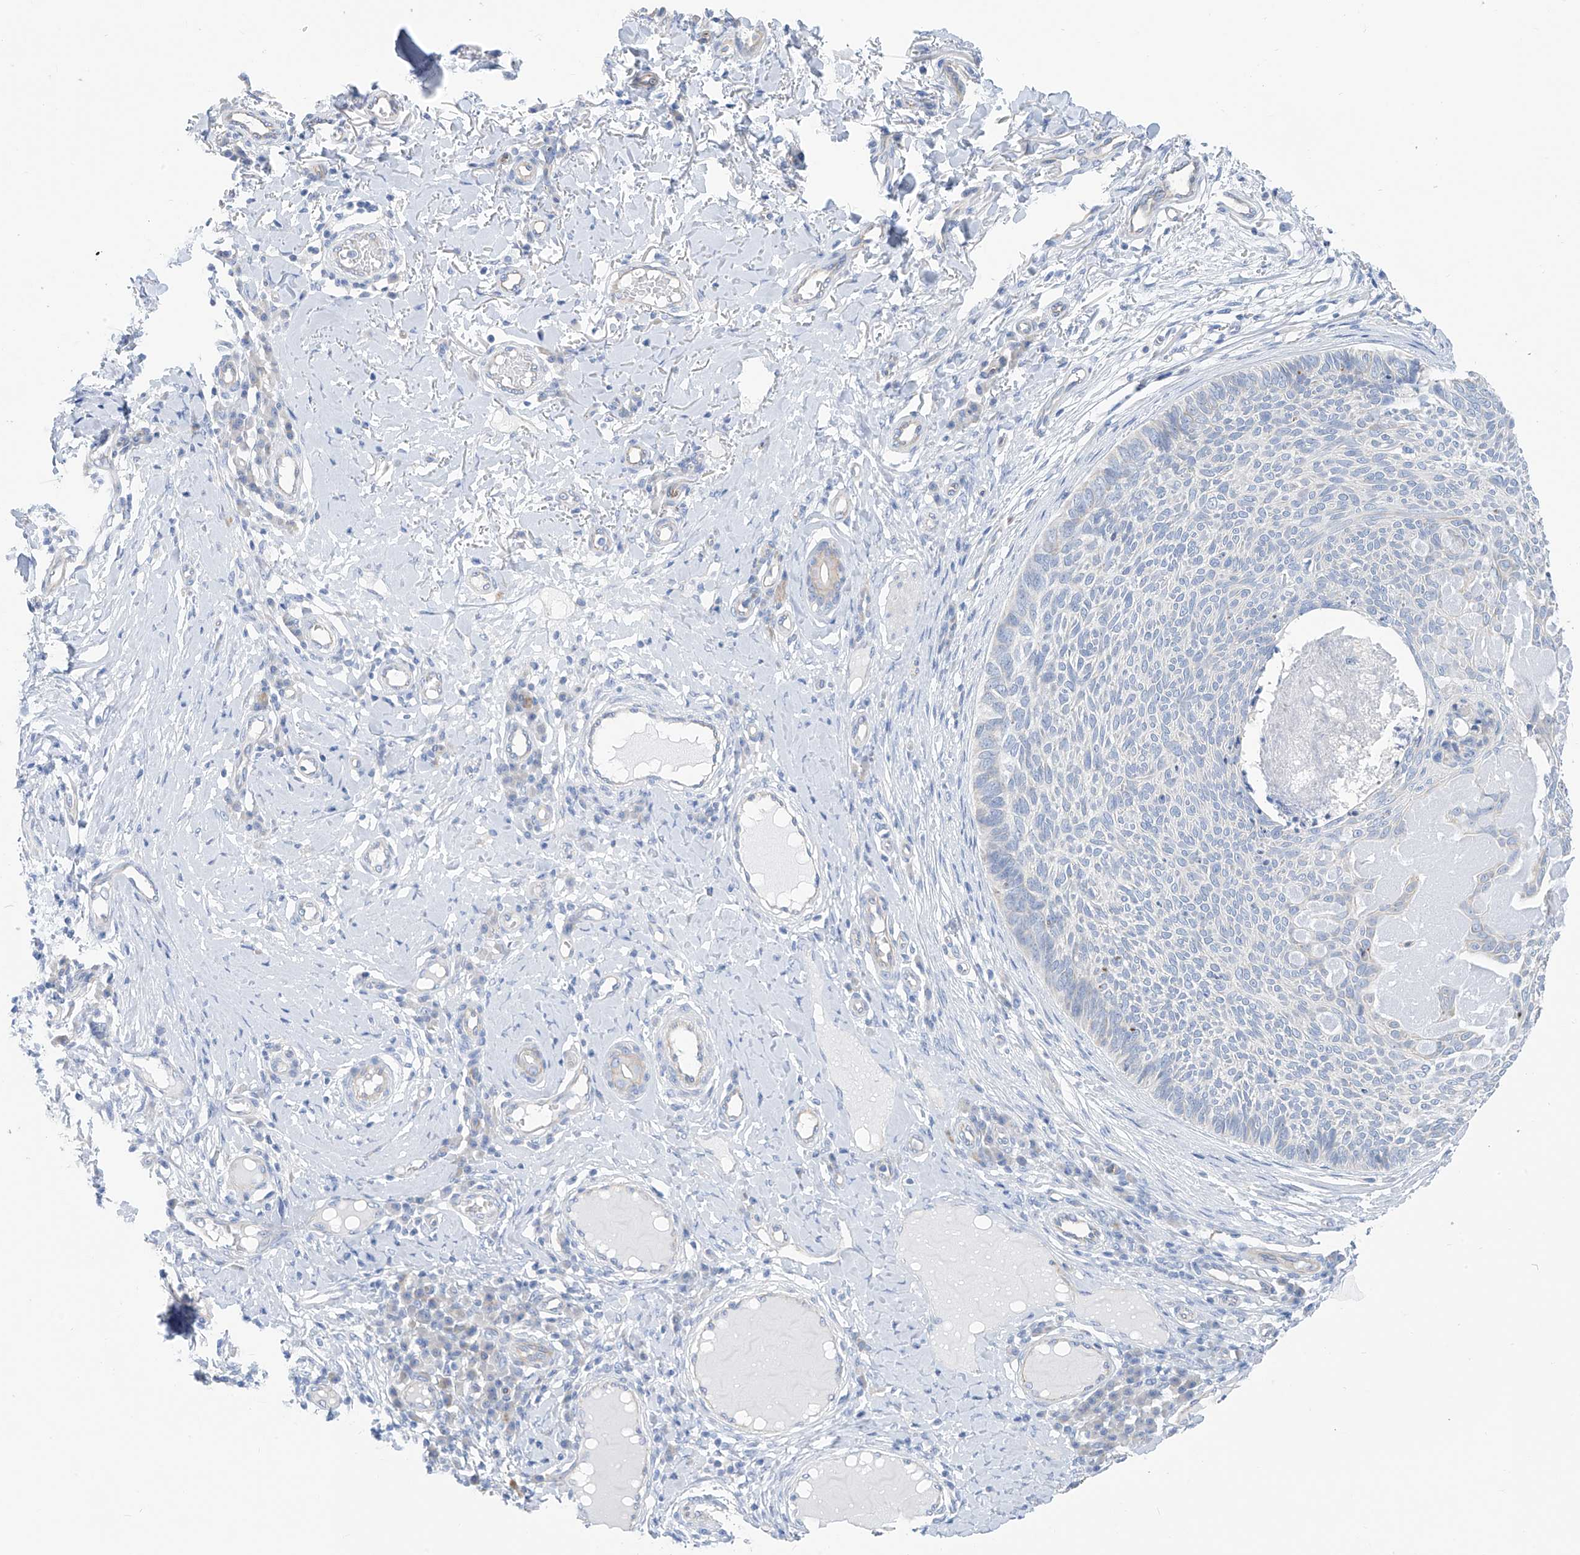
{"staining": {"intensity": "negative", "quantity": "none", "location": "none"}, "tissue": "skin cancer", "cell_type": "Tumor cells", "image_type": "cancer", "snomed": [{"axis": "morphology", "description": "Normal tissue, NOS"}, {"axis": "morphology", "description": "Basal cell carcinoma"}, {"axis": "topography", "description": "Skin"}], "caption": "Immunohistochemistry (IHC) of human skin cancer (basal cell carcinoma) shows no staining in tumor cells.", "gene": "PIK3C2B", "patient": {"sex": "male", "age": 50}}